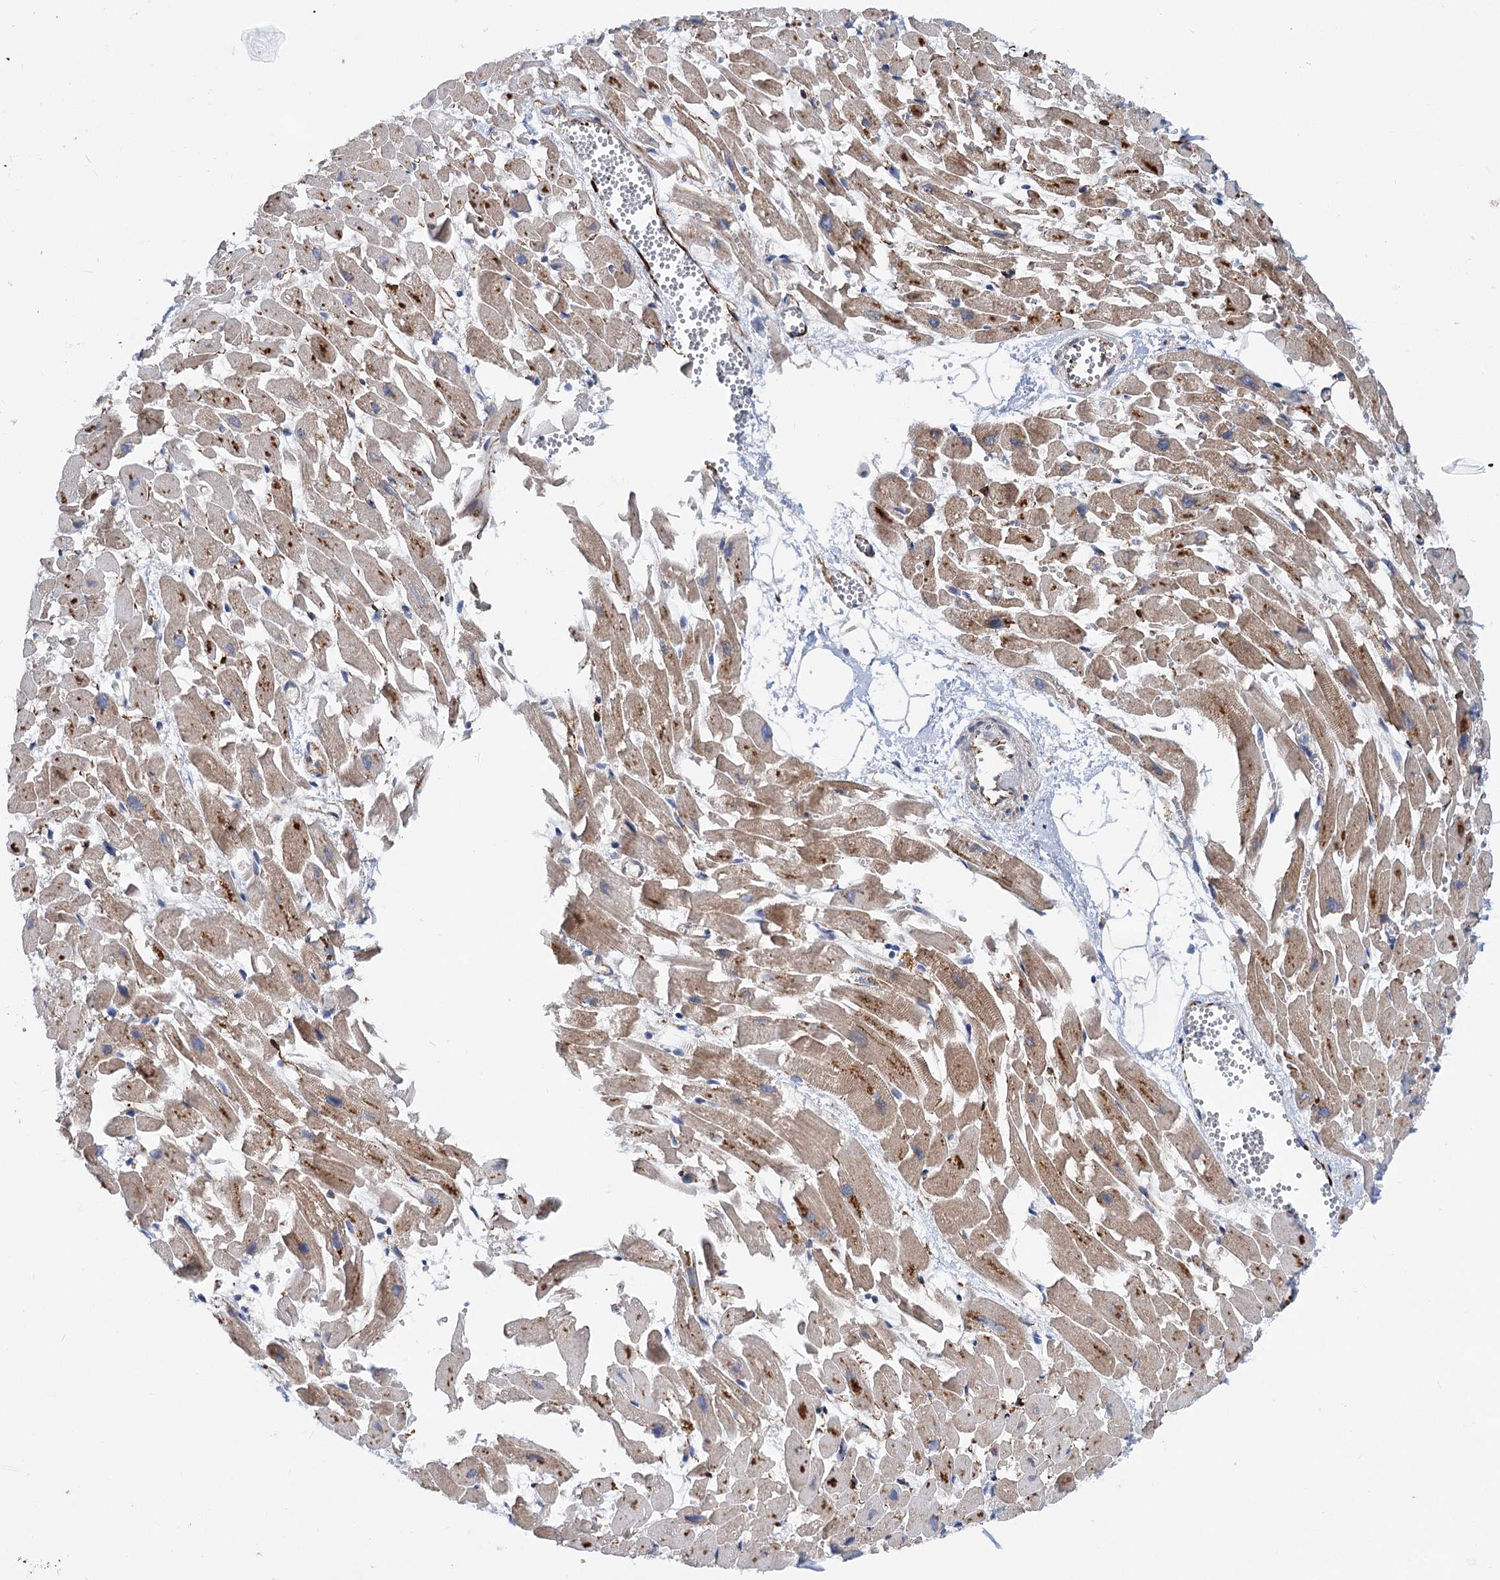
{"staining": {"intensity": "strong", "quantity": ">75%", "location": "cytoplasmic/membranous"}, "tissue": "heart muscle", "cell_type": "Cardiomyocytes", "image_type": "normal", "snomed": [{"axis": "morphology", "description": "Normal tissue, NOS"}, {"axis": "topography", "description": "Heart"}], "caption": "The immunohistochemical stain highlights strong cytoplasmic/membranous expression in cardiomyocytes of unremarkable heart muscle.", "gene": "TRIM55", "patient": {"sex": "female", "age": 64}}